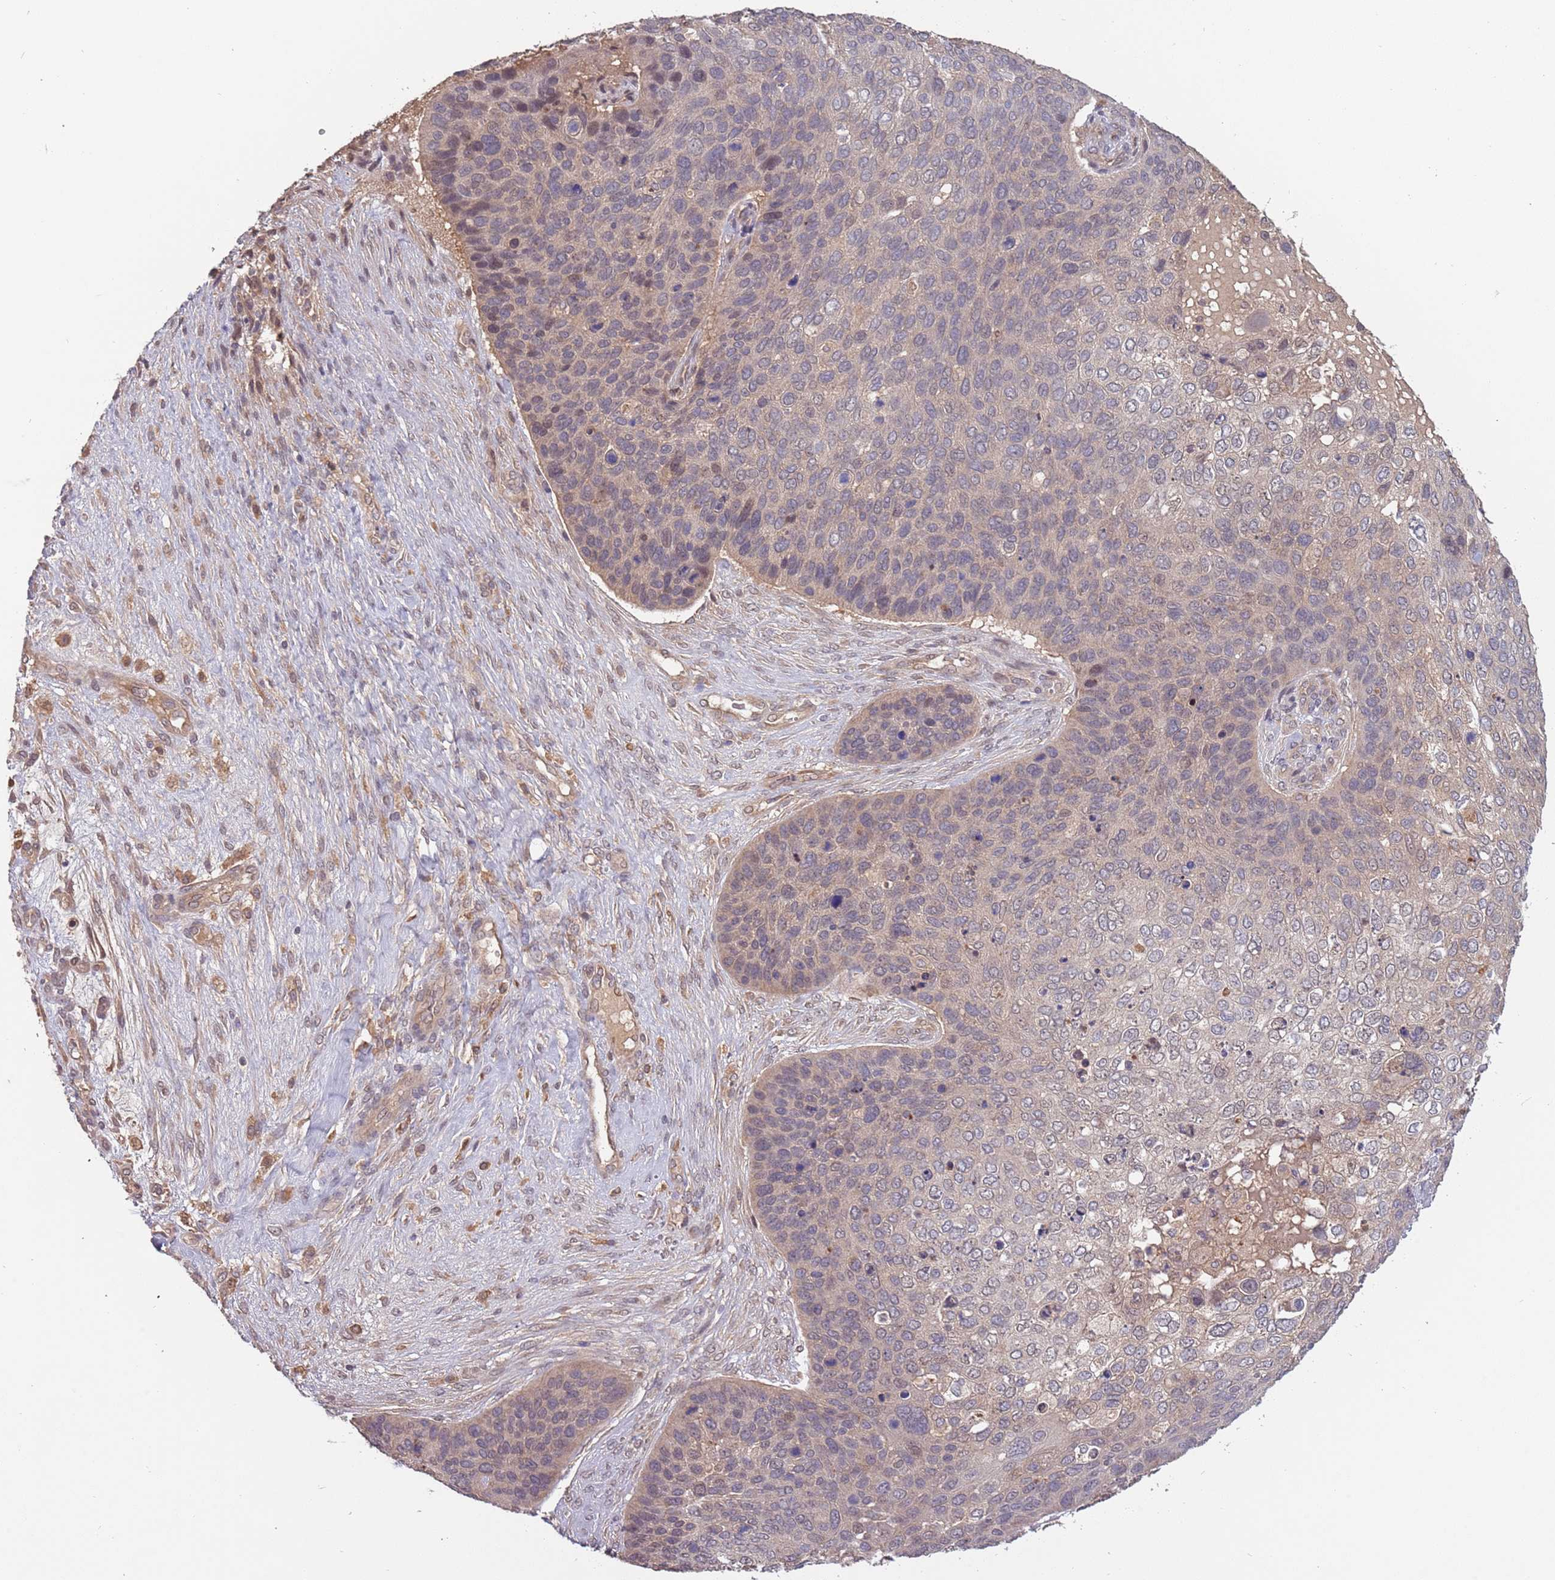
{"staining": {"intensity": "weak", "quantity": "<25%", "location": "cytoplasmic/membranous"}, "tissue": "skin cancer", "cell_type": "Tumor cells", "image_type": "cancer", "snomed": [{"axis": "morphology", "description": "Basal cell carcinoma"}, {"axis": "topography", "description": "Skin"}], "caption": "DAB immunohistochemical staining of skin cancer exhibits no significant staining in tumor cells.", "gene": "USP32", "patient": {"sex": "female", "age": 74}}